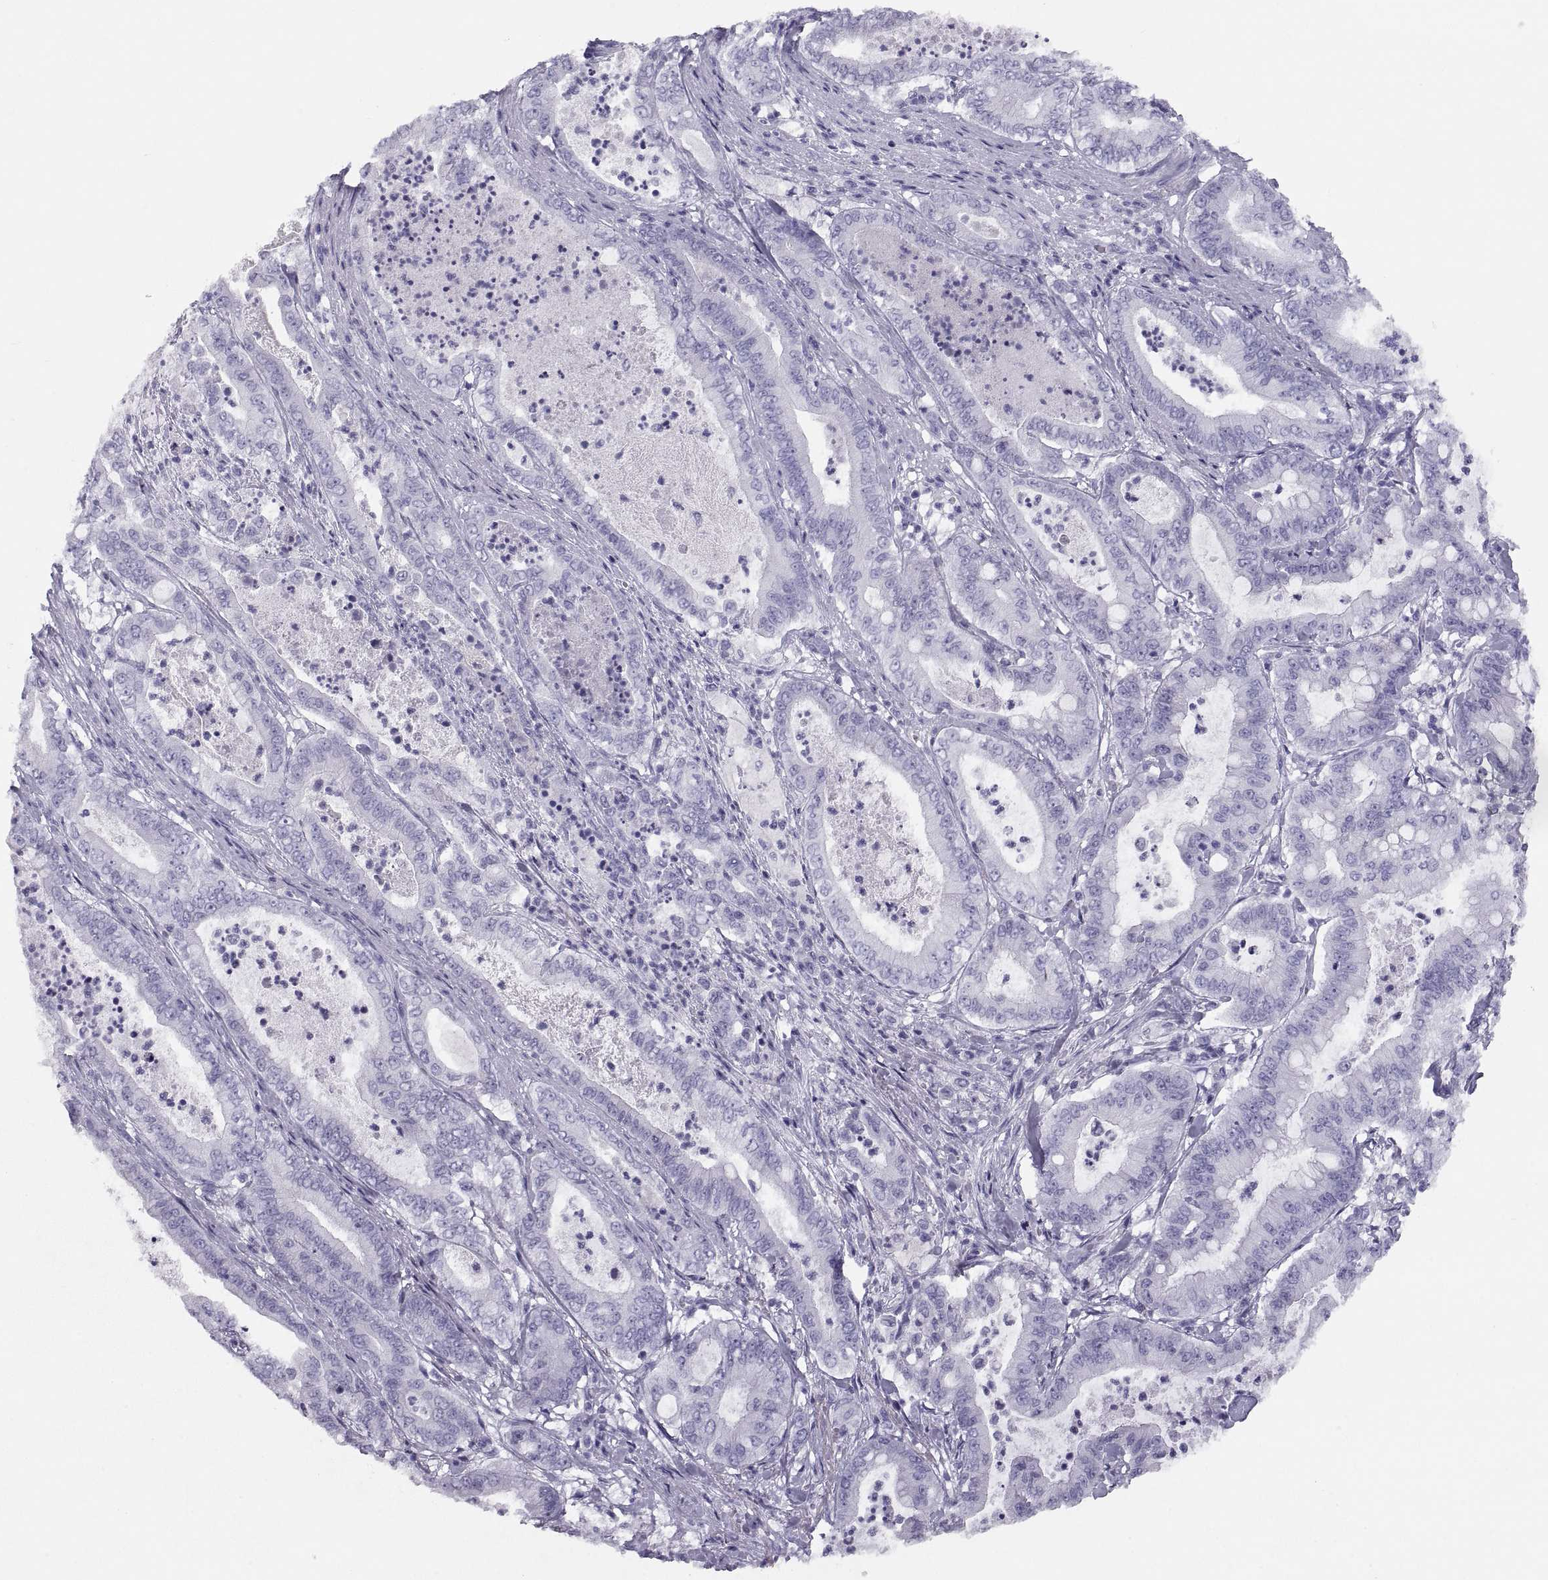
{"staining": {"intensity": "negative", "quantity": "none", "location": "none"}, "tissue": "pancreatic cancer", "cell_type": "Tumor cells", "image_type": "cancer", "snomed": [{"axis": "morphology", "description": "Adenocarcinoma, NOS"}, {"axis": "topography", "description": "Pancreas"}], "caption": "Tumor cells show no significant protein expression in pancreatic adenocarcinoma.", "gene": "PAX2", "patient": {"sex": "male", "age": 71}}